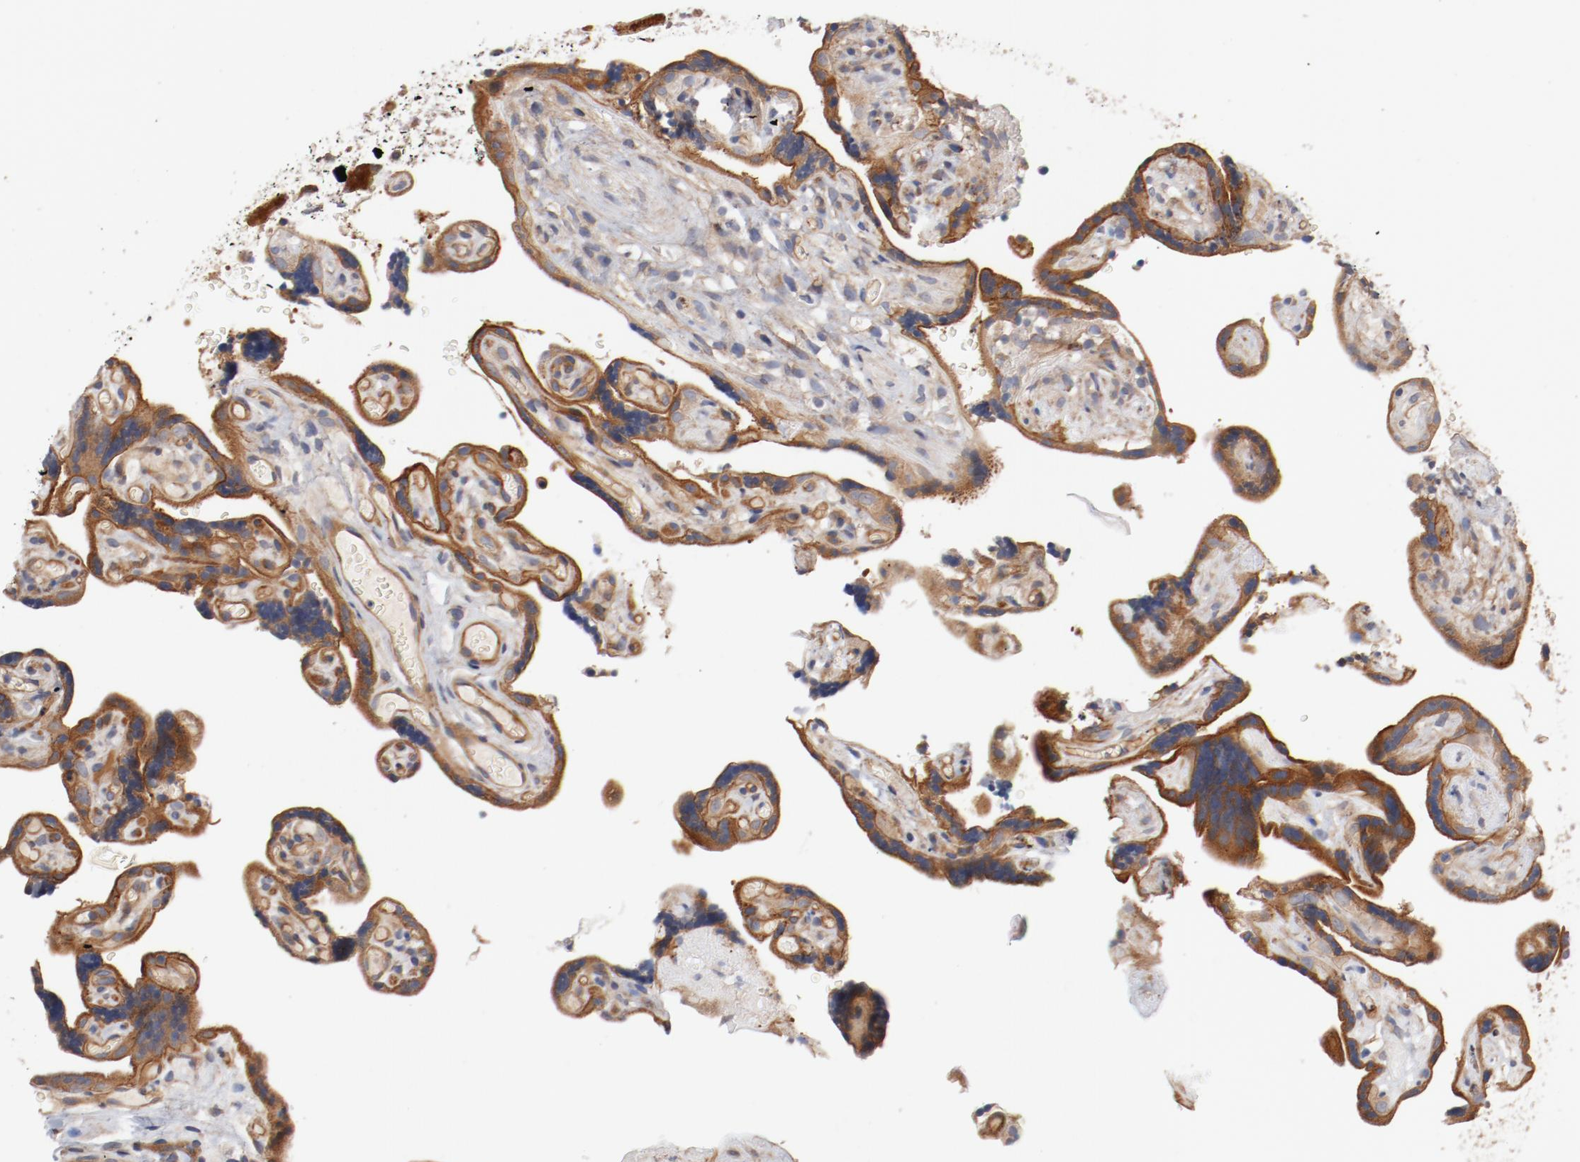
{"staining": {"intensity": "moderate", "quantity": ">75%", "location": "cytoplasmic/membranous"}, "tissue": "placenta", "cell_type": "Decidual cells", "image_type": "normal", "snomed": [{"axis": "morphology", "description": "Normal tissue, NOS"}, {"axis": "topography", "description": "Placenta"}], "caption": "Moderate cytoplasmic/membranous staining for a protein is present in approximately >75% of decidual cells of normal placenta using IHC.", "gene": "PITPNM2", "patient": {"sex": "female", "age": 30}}